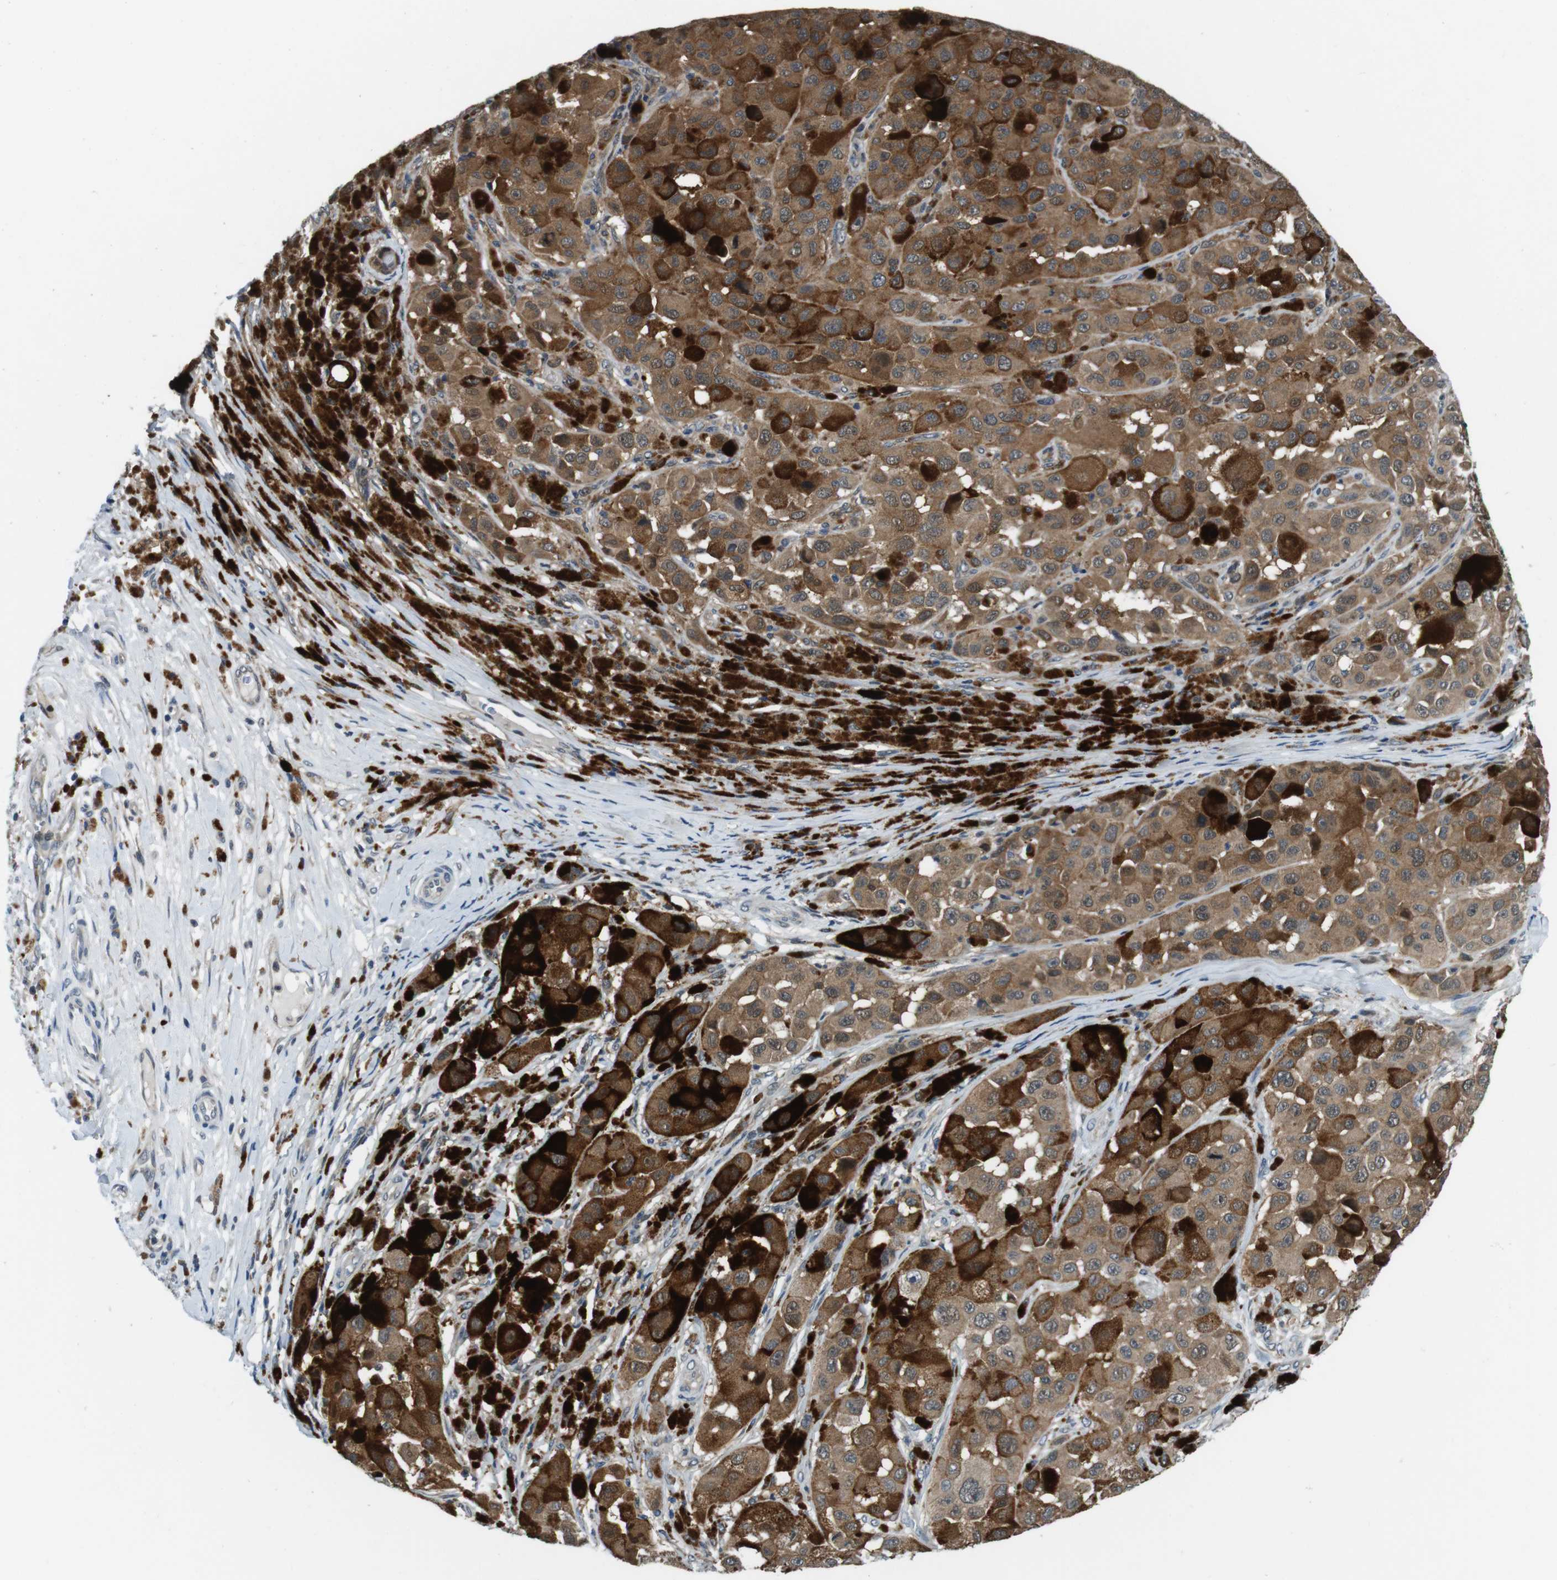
{"staining": {"intensity": "moderate", "quantity": ">75%", "location": "cytoplasmic/membranous"}, "tissue": "melanoma", "cell_type": "Tumor cells", "image_type": "cancer", "snomed": [{"axis": "morphology", "description": "Malignant melanoma, NOS"}, {"axis": "topography", "description": "Skin"}], "caption": "Malignant melanoma stained with a protein marker demonstrates moderate staining in tumor cells.", "gene": "LRP5", "patient": {"sex": "male", "age": 96}}